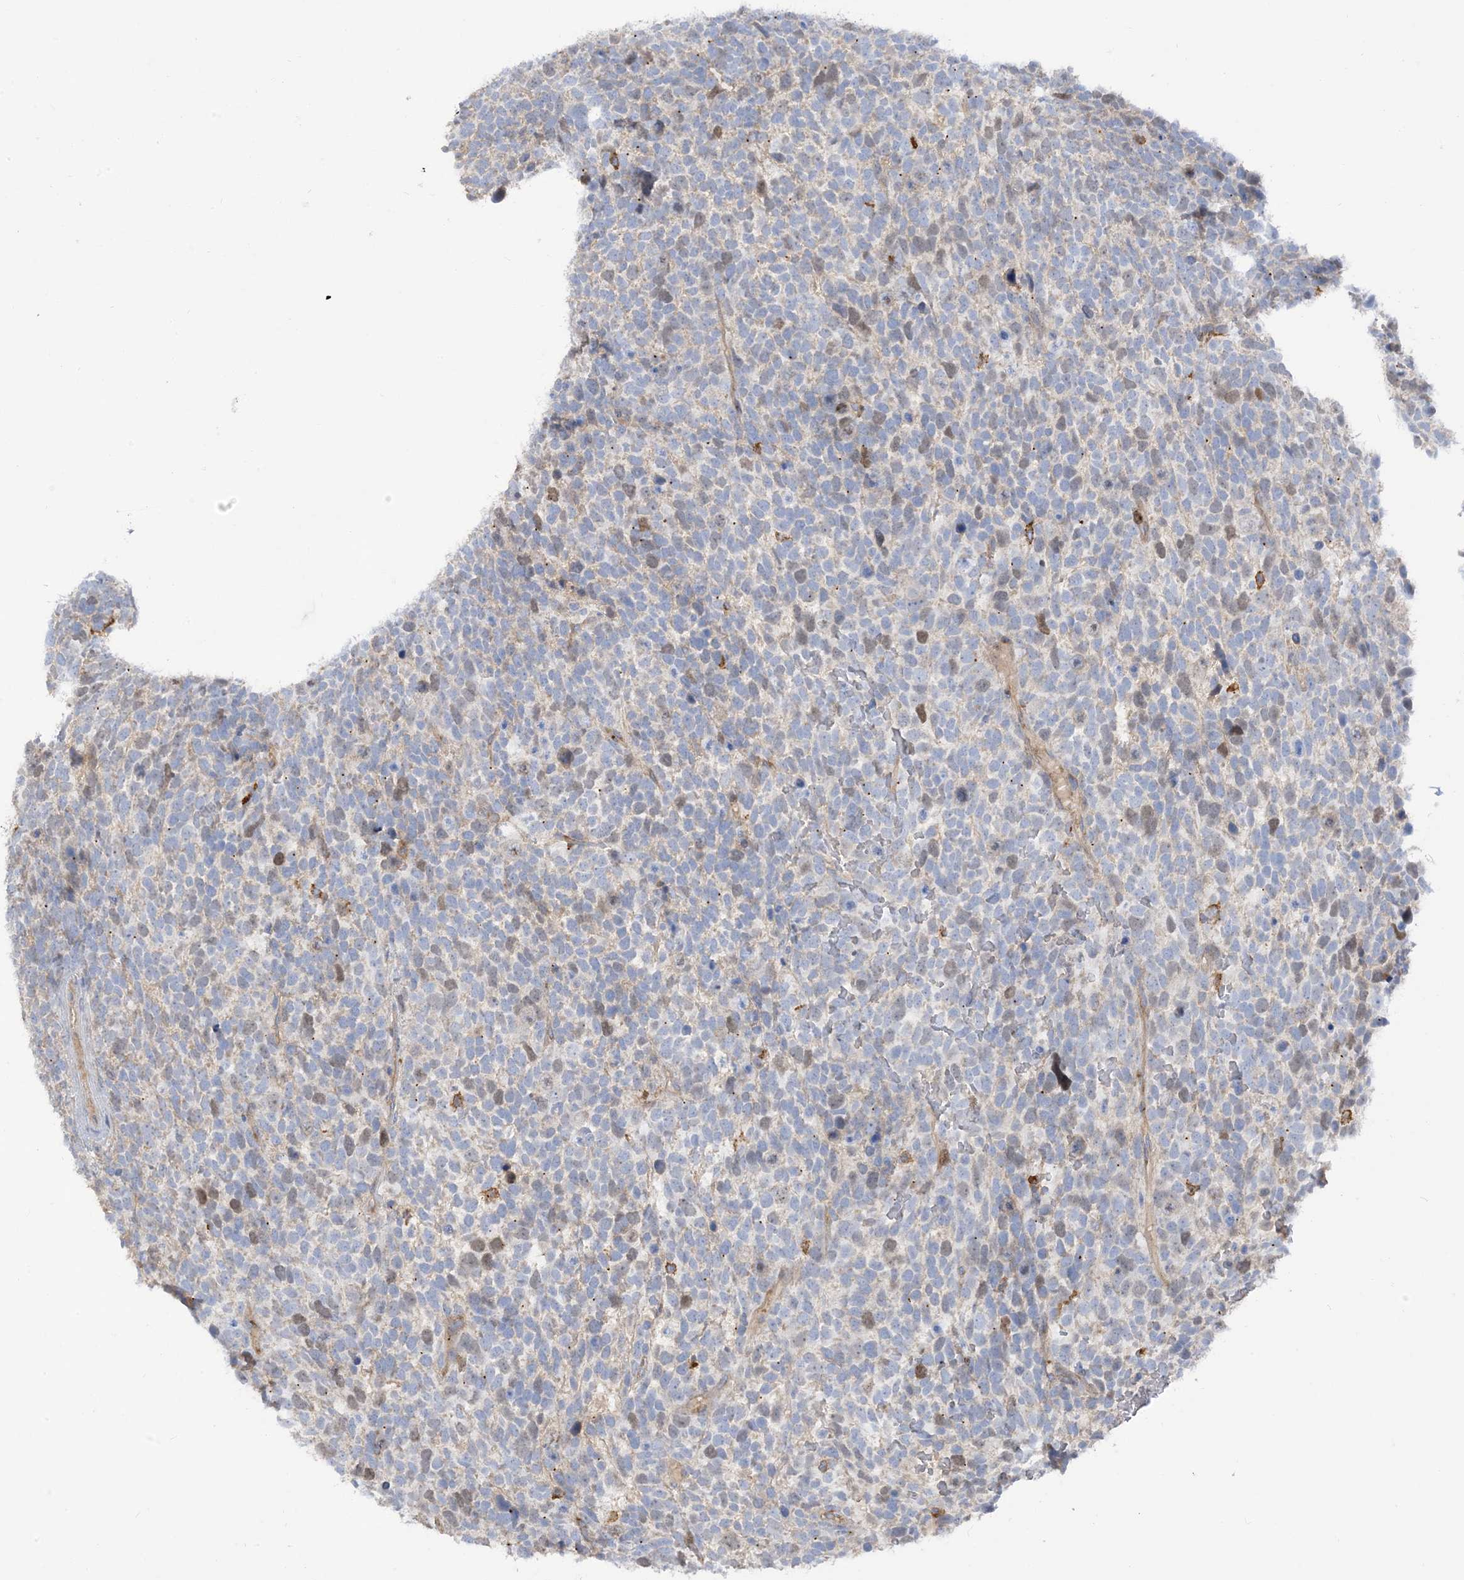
{"staining": {"intensity": "moderate", "quantity": "<25%", "location": "nuclear"}, "tissue": "urothelial cancer", "cell_type": "Tumor cells", "image_type": "cancer", "snomed": [{"axis": "morphology", "description": "Urothelial carcinoma, High grade"}, {"axis": "topography", "description": "Urinary bladder"}], "caption": "Immunohistochemistry of human urothelial carcinoma (high-grade) reveals low levels of moderate nuclear positivity in about <25% of tumor cells.", "gene": "PEAR1", "patient": {"sex": "female", "age": 82}}